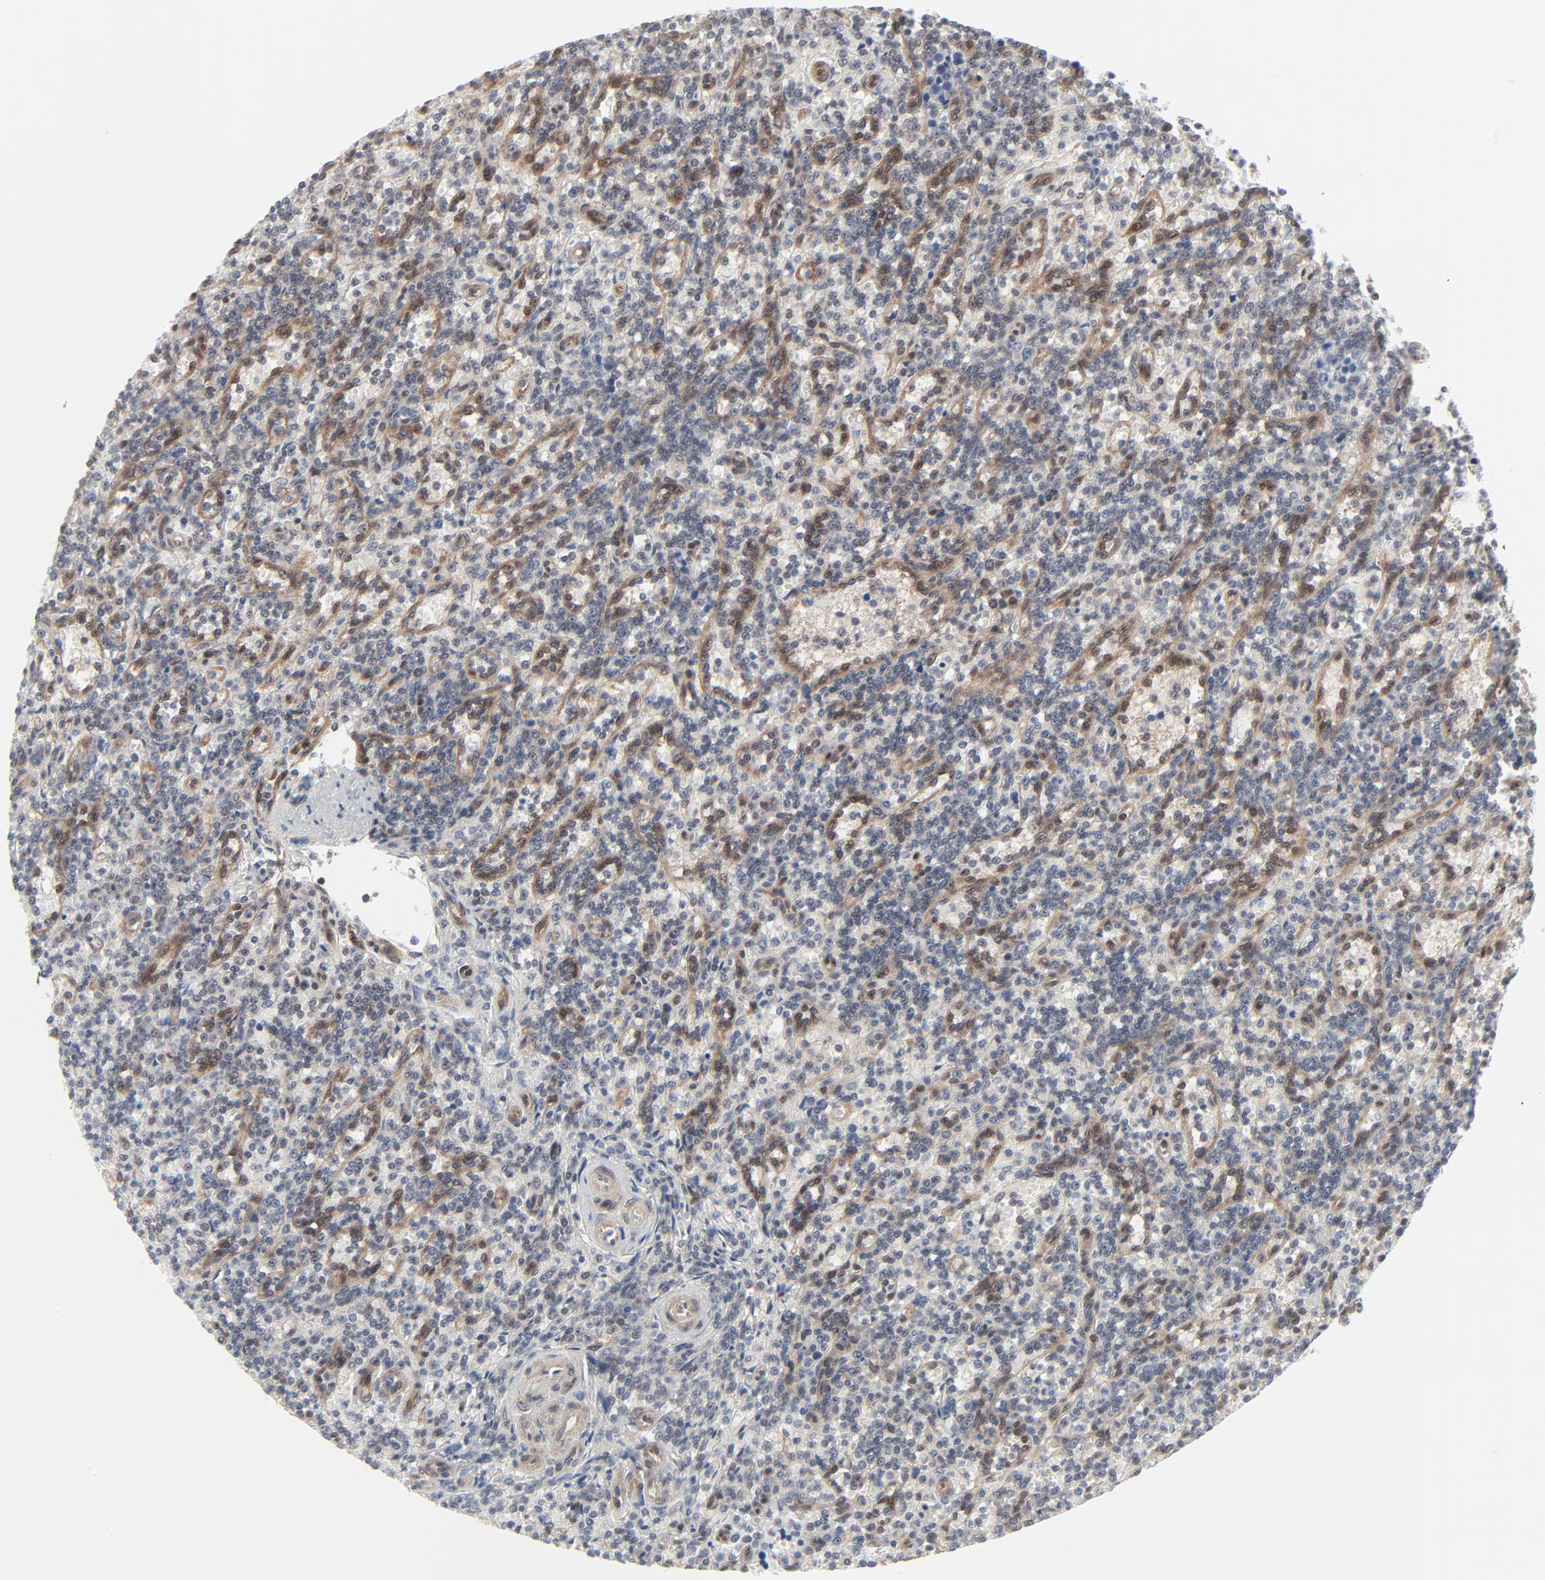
{"staining": {"intensity": "weak", "quantity": "<25%", "location": "cytoplasmic/membranous,nuclear"}, "tissue": "lymphoma", "cell_type": "Tumor cells", "image_type": "cancer", "snomed": [{"axis": "morphology", "description": "Malignant lymphoma, non-Hodgkin's type, Low grade"}, {"axis": "topography", "description": "Spleen"}], "caption": "A photomicrograph of human malignant lymphoma, non-Hodgkin's type (low-grade) is negative for staining in tumor cells.", "gene": "AKT1", "patient": {"sex": "male", "age": 73}}